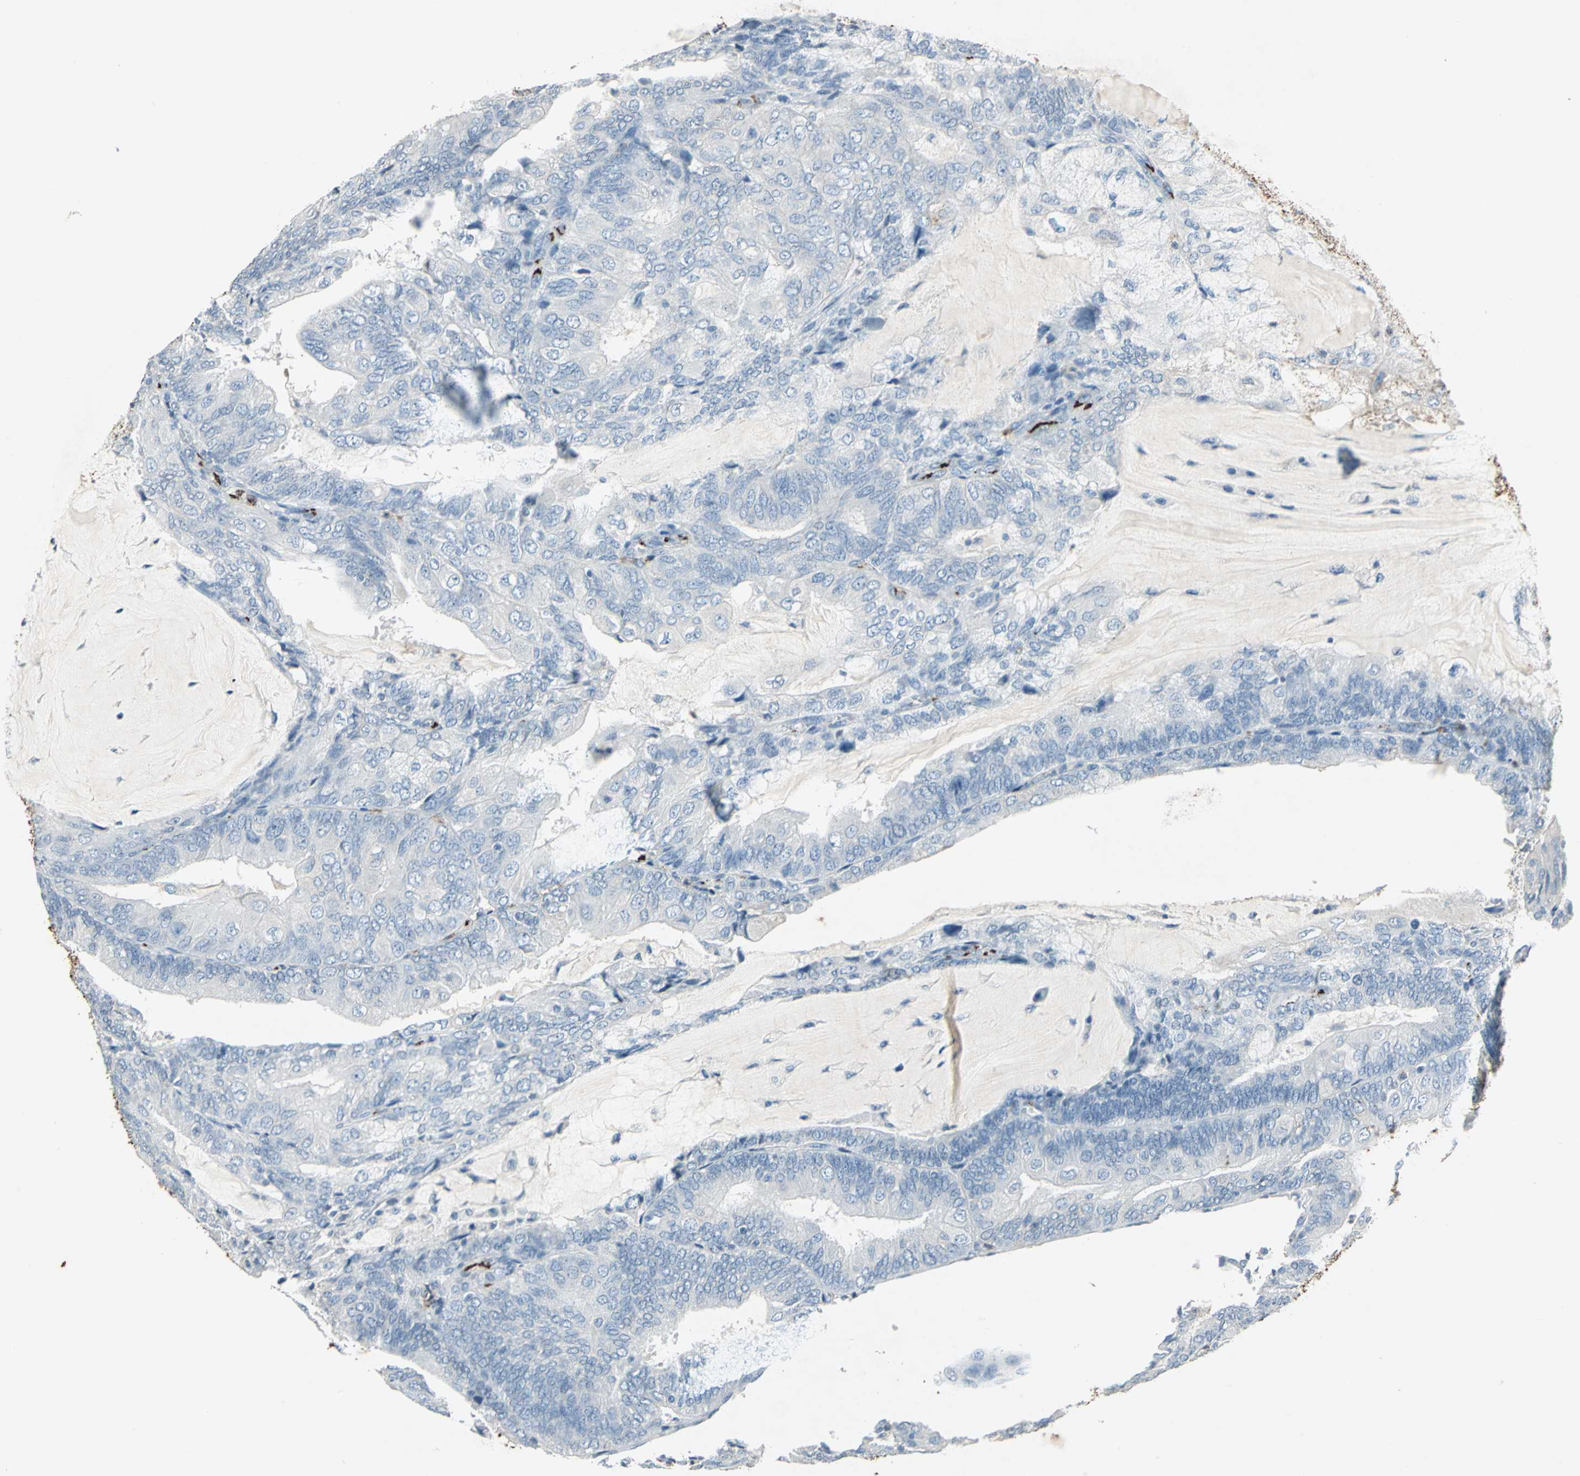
{"staining": {"intensity": "negative", "quantity": "none", "location": "none"}, "tissue": "endometrial cancer", "cell_type": "Tumor cells", "image_type": "cancer", "snomed": [{"axis": "morphology", "description": "Adenocarcinoma, NOS"}, {"axis": "topography", "description": "Endometrium"}], "caption": "Endometrial adenocarcinoma was stained to show a protein in brown. There is no significant expression in tumor cells.", "gene": "CAMK2B", "patient": {"sex": "female", "age": 81}}